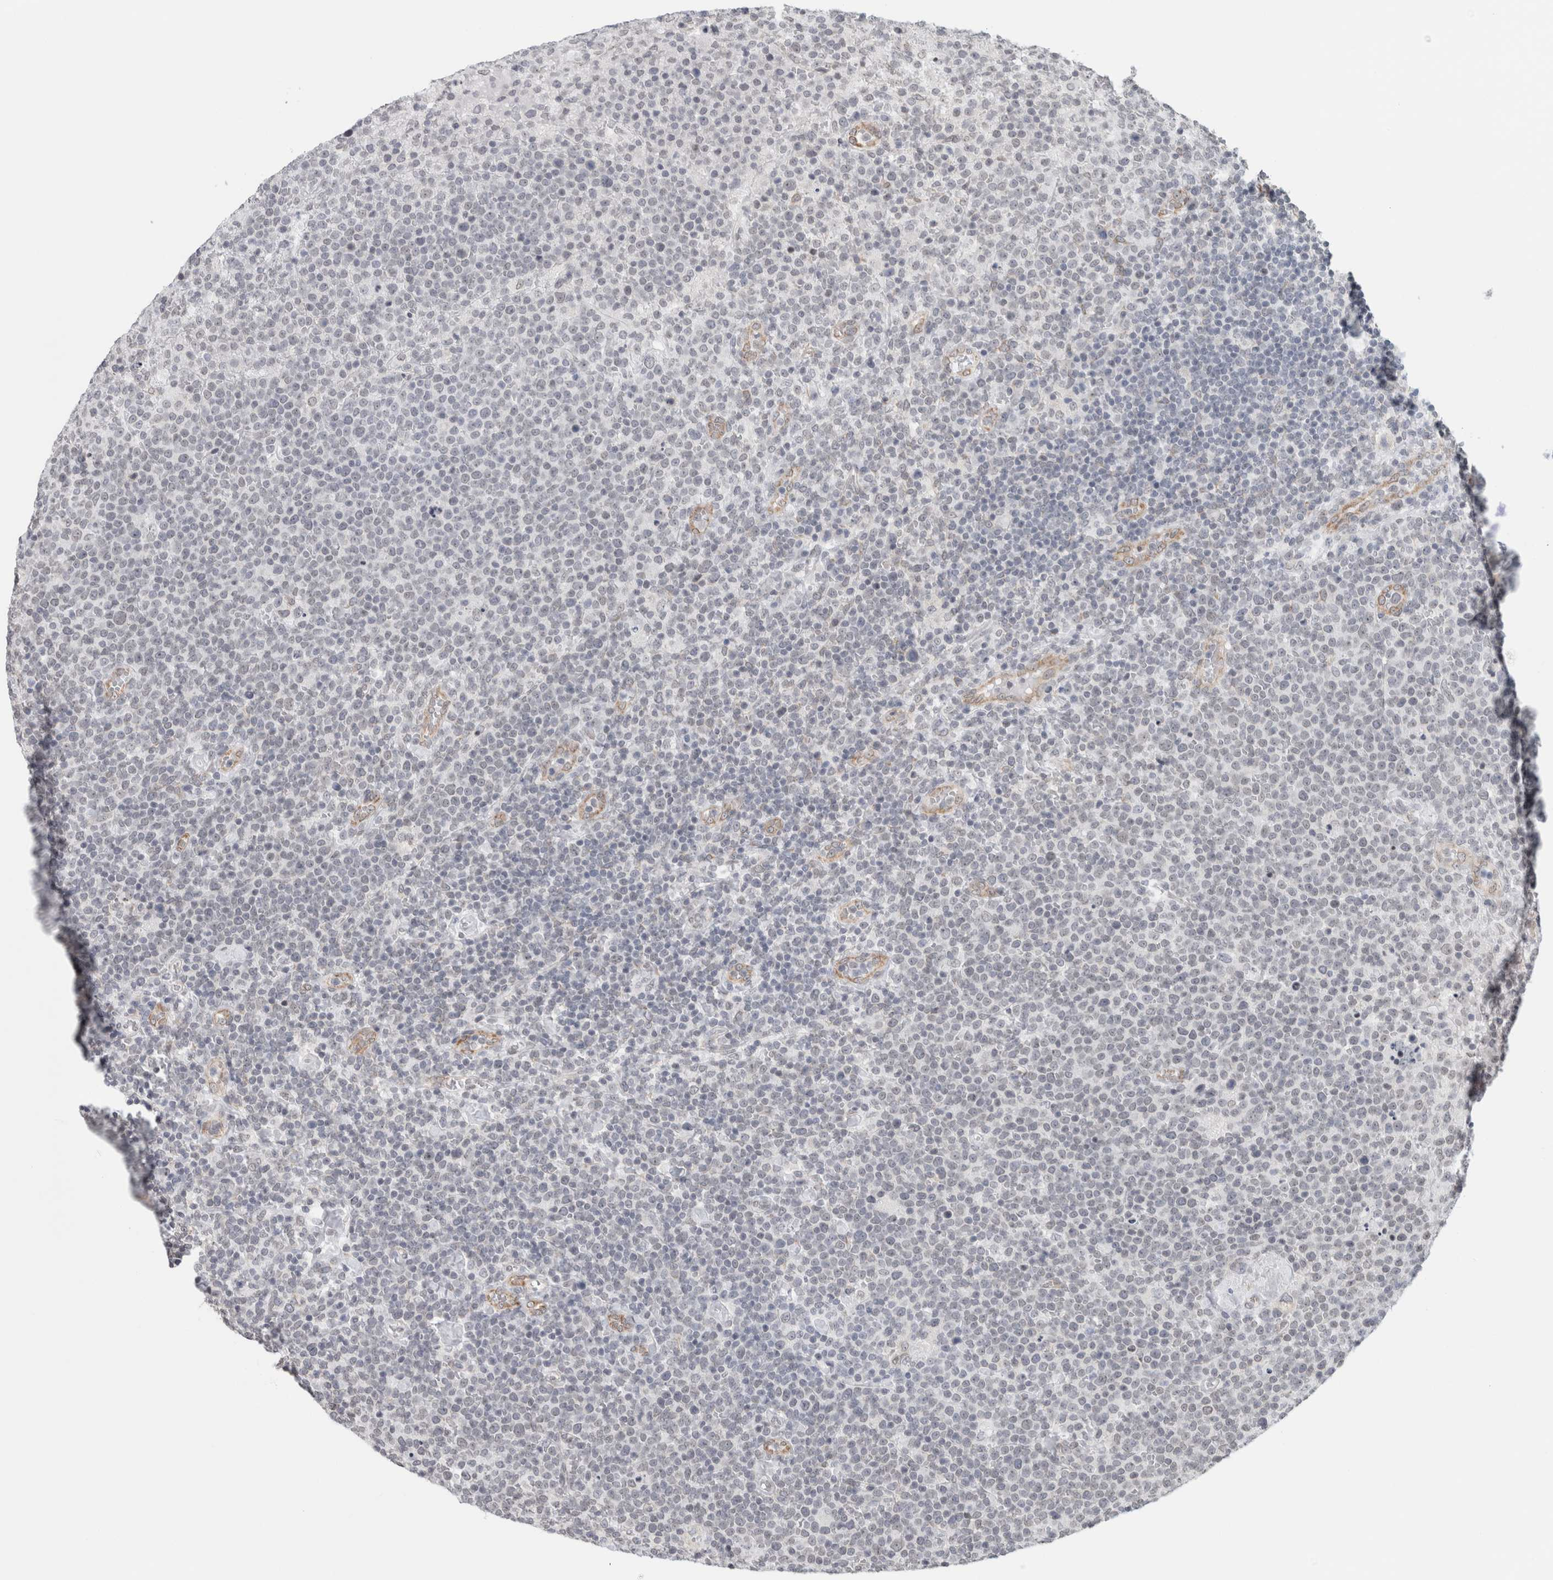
{"staining": {"intensity": "negative", "quantity": "none", "location": "none"}, "tissue": "lymphoma", "cell_type": "Tumor cells", "image_type": "cancer", "snomed": [{"axis": "morphology", "description": "Malignant lymphoma, non-Hodgkin's type, High grade"}, {"axis": "topography", "description": "Lymph node"}], "caption": "A photomicrograph of human high-grade malignant lymphoma, non-Hodgkin's type is negative for staining in tumor cells.", "gene": "RBMX2", "patient": {"sex": "male", "age": 61}}